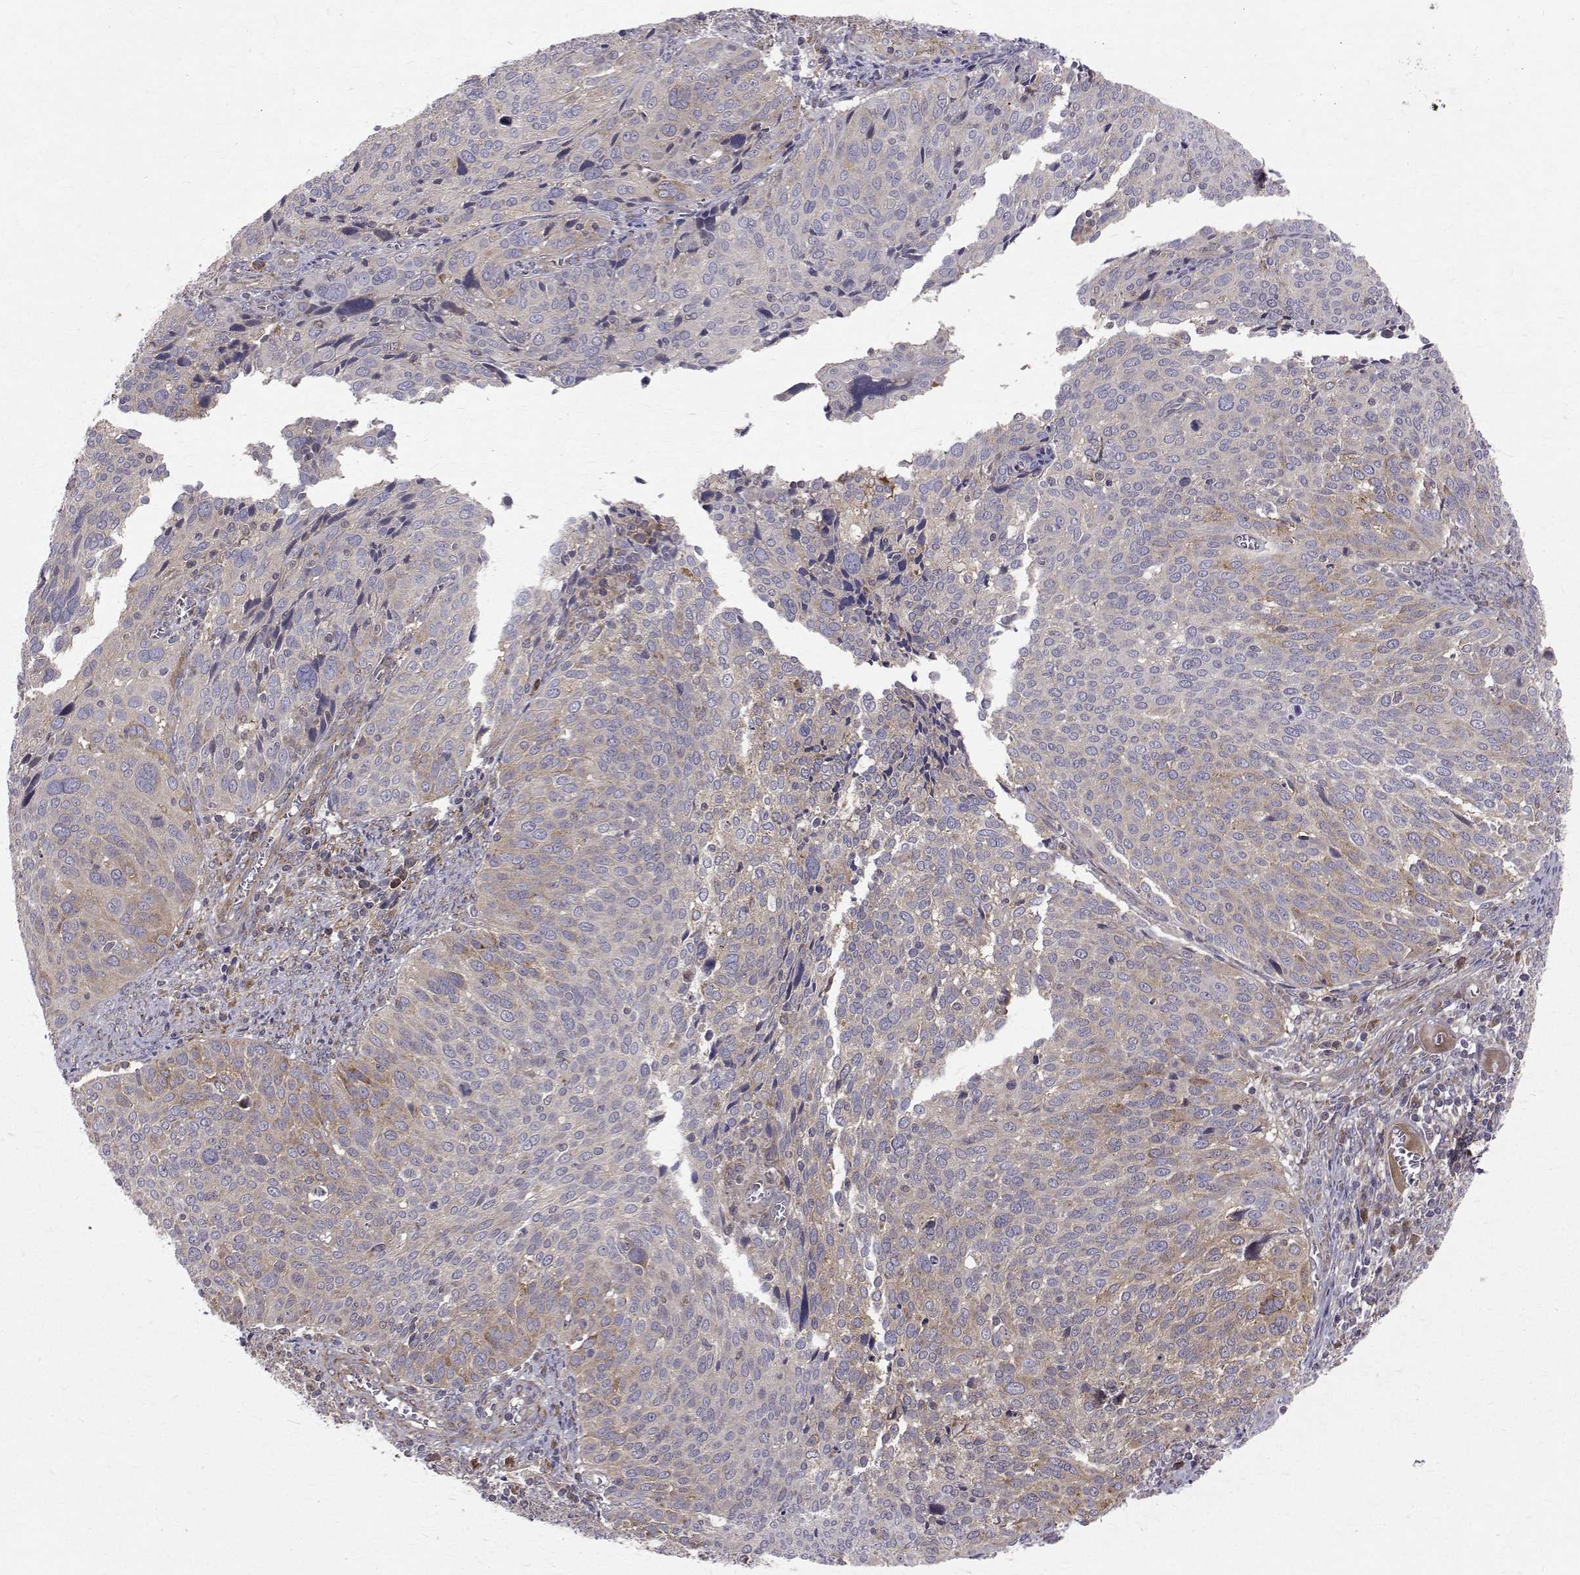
{"staining": {"intensity": "weak", "quantity": "<25%", "location": "cytoplasmic/membranous"}, "tissue": "cervical cancer", "cell_type": "Tumor cells", "image_type": "cancer", "snomed": [{"axis": "morphology", "description": "Squamous cell carcinoma, NOS"}, {"axis": "topography", "description": "Cervix"}], "caption": "Immunohistochemistry image of cervical squamous cell carcinoma stained for a protein (brown), which reveals no staining in tumor cells.", "gene": "ARFGAP1", "patient": {"sex": "female", "age": 39}}